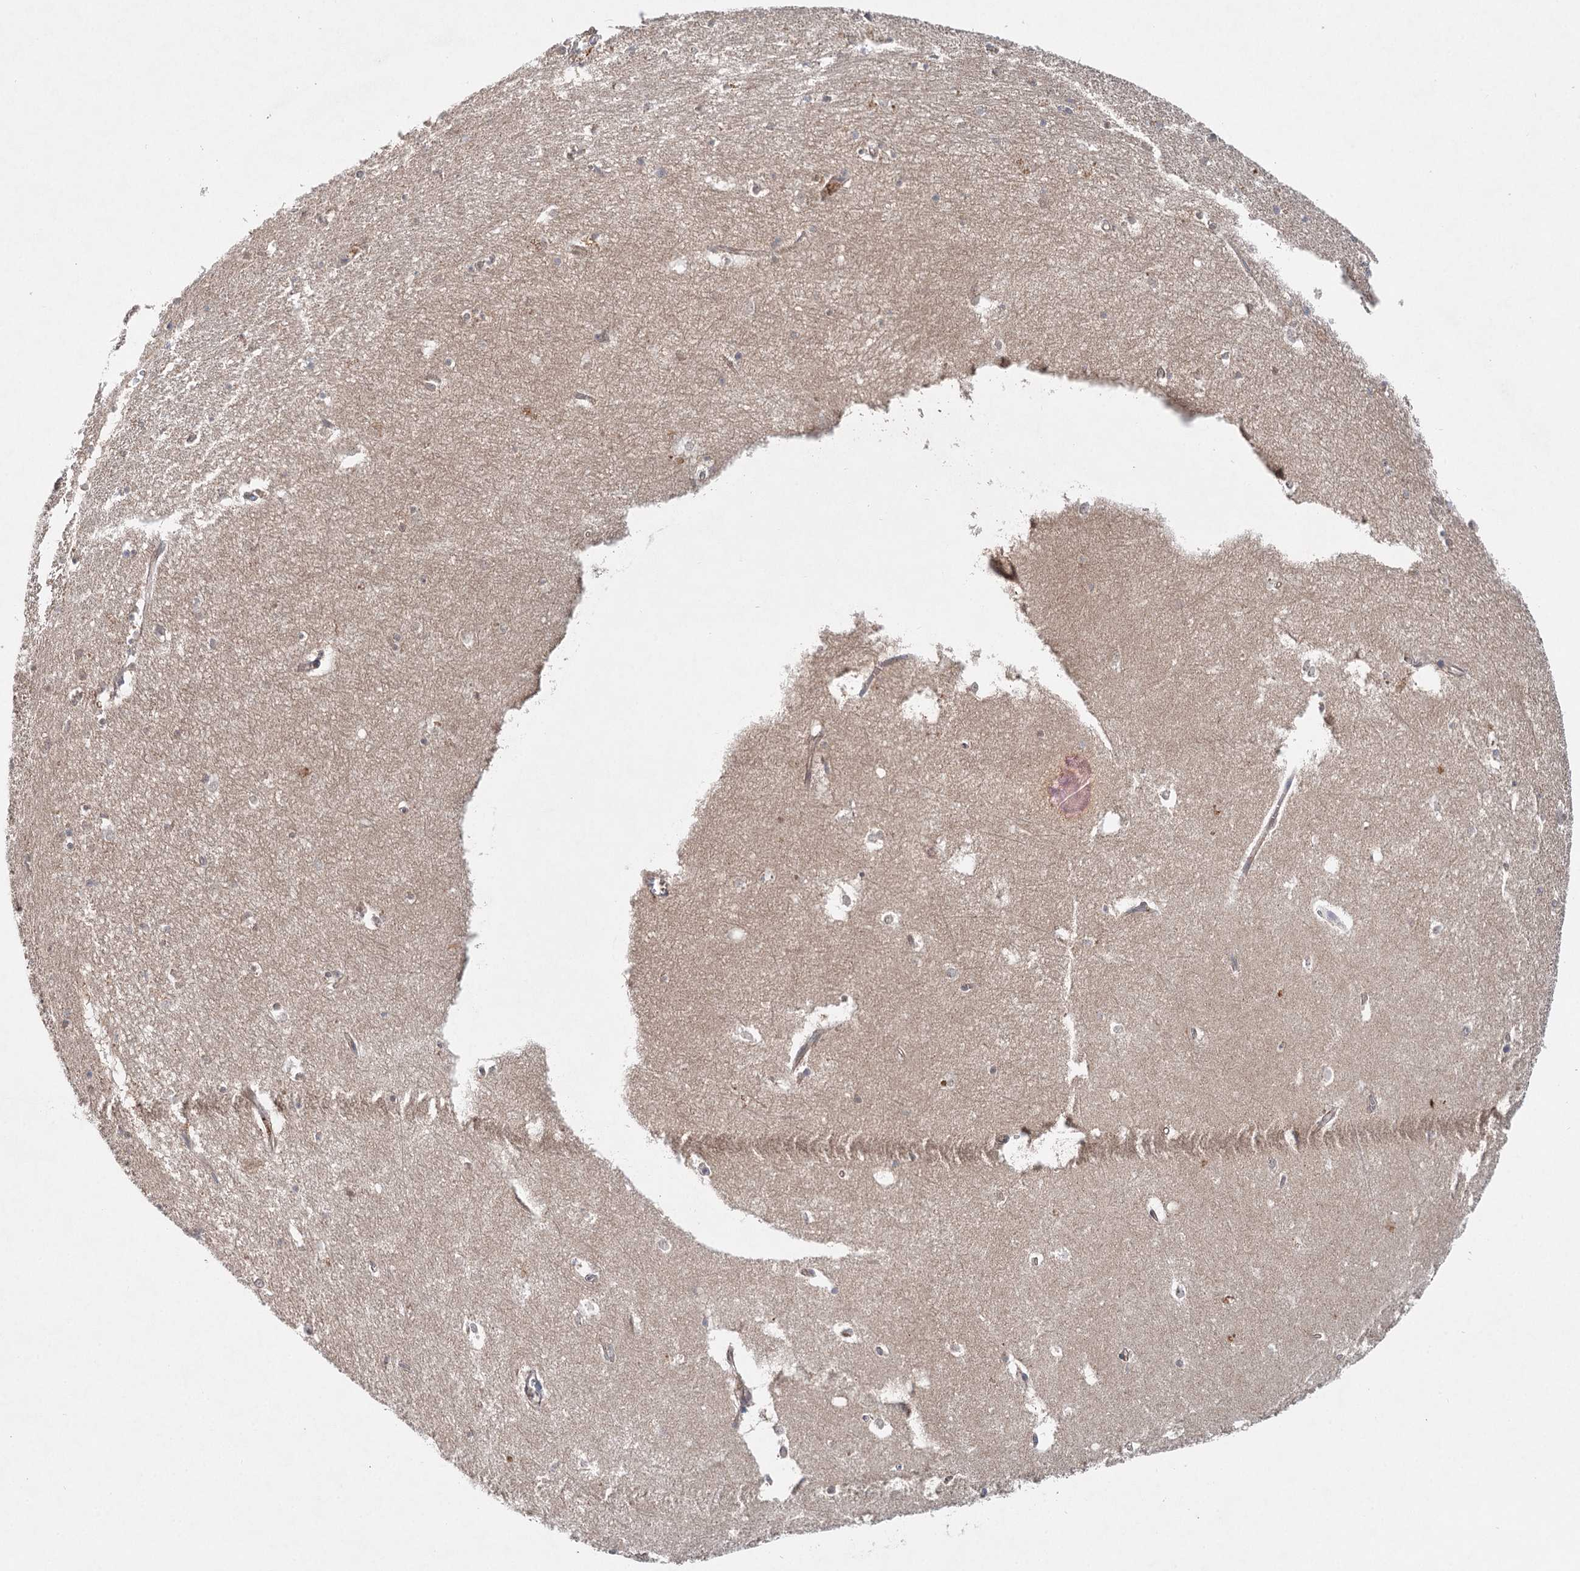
{"staining": {"intensity": "weak", "quantity": "<25%", "location": "cytoplasmic/membranous"}, "tissue": "hippocampus", "cell_type": "Glial cells", "image_type": "normal", "snomed": [{"axis": "morphology", "description": "Normal tissue, NOS"}, {"axis": "topography", "description": "Hippocampus"}], "caption": "Immunohistochemical staining of normal hippocampus displays no significant expression in glial cells.", "gene": "WDR44", "patient": {"sex": "female", "age": 64}}